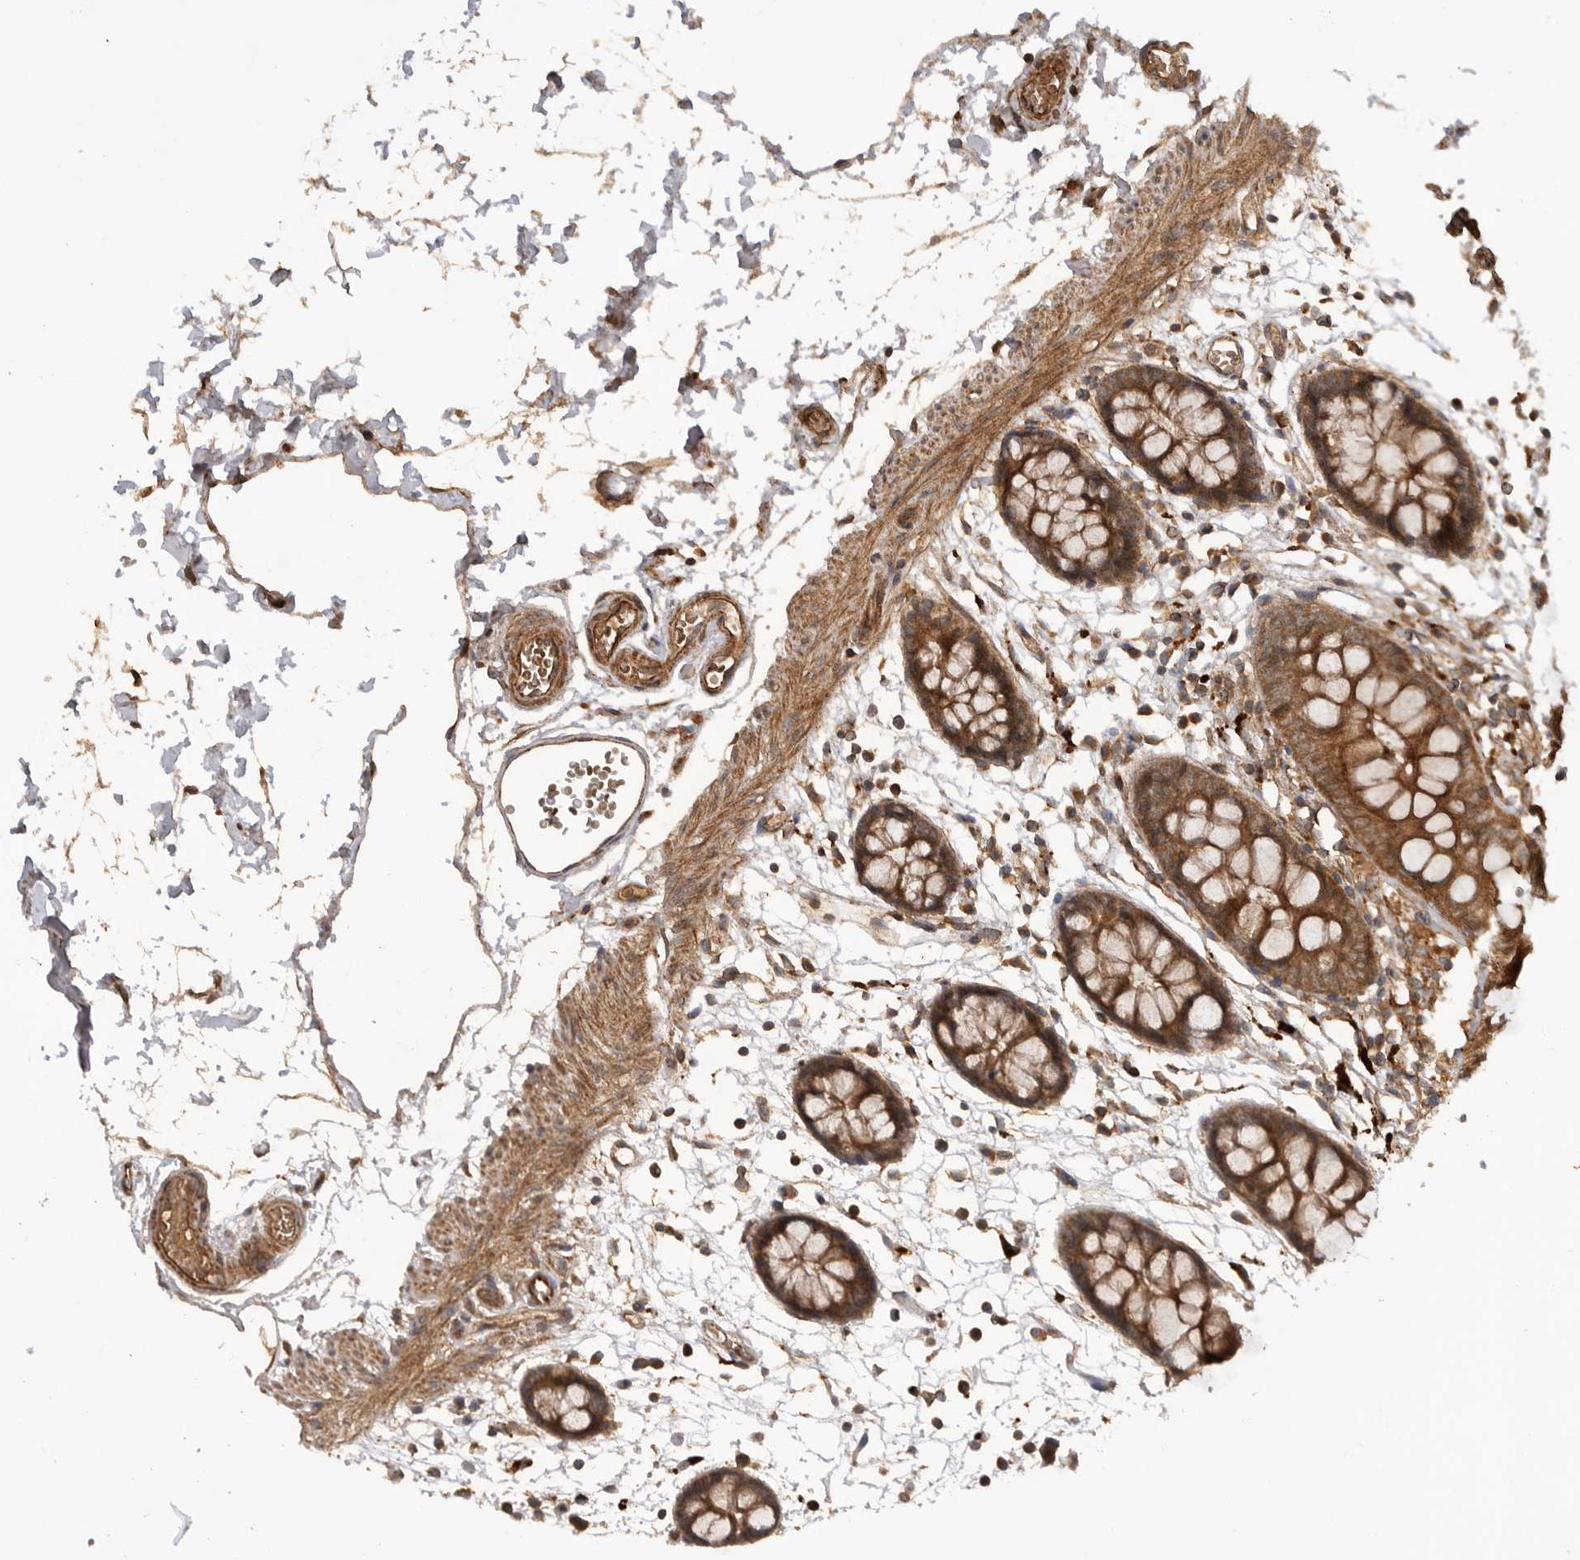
{"staining": {"intensity": "strong", "quantity": ">75%", "location": "cytoplasmic/membranous"}, "tissue": "colon", "cell_type": "Endothelial cells", "image_type": "normal", "snomed": [{"axis": "morphology", "description": "Normal tissue, NOS"}, {"axis": "topography", "description": "Colon"}], "caption": "The photomicrograph demonstrates immunohistochemical staining of benign colon. There is strong cytoplasmic/membranous expression is appreciated in about >75% of endothelial cells.", "gene": "PRDX4", "patient": {"sex": "male", "age": 56}}